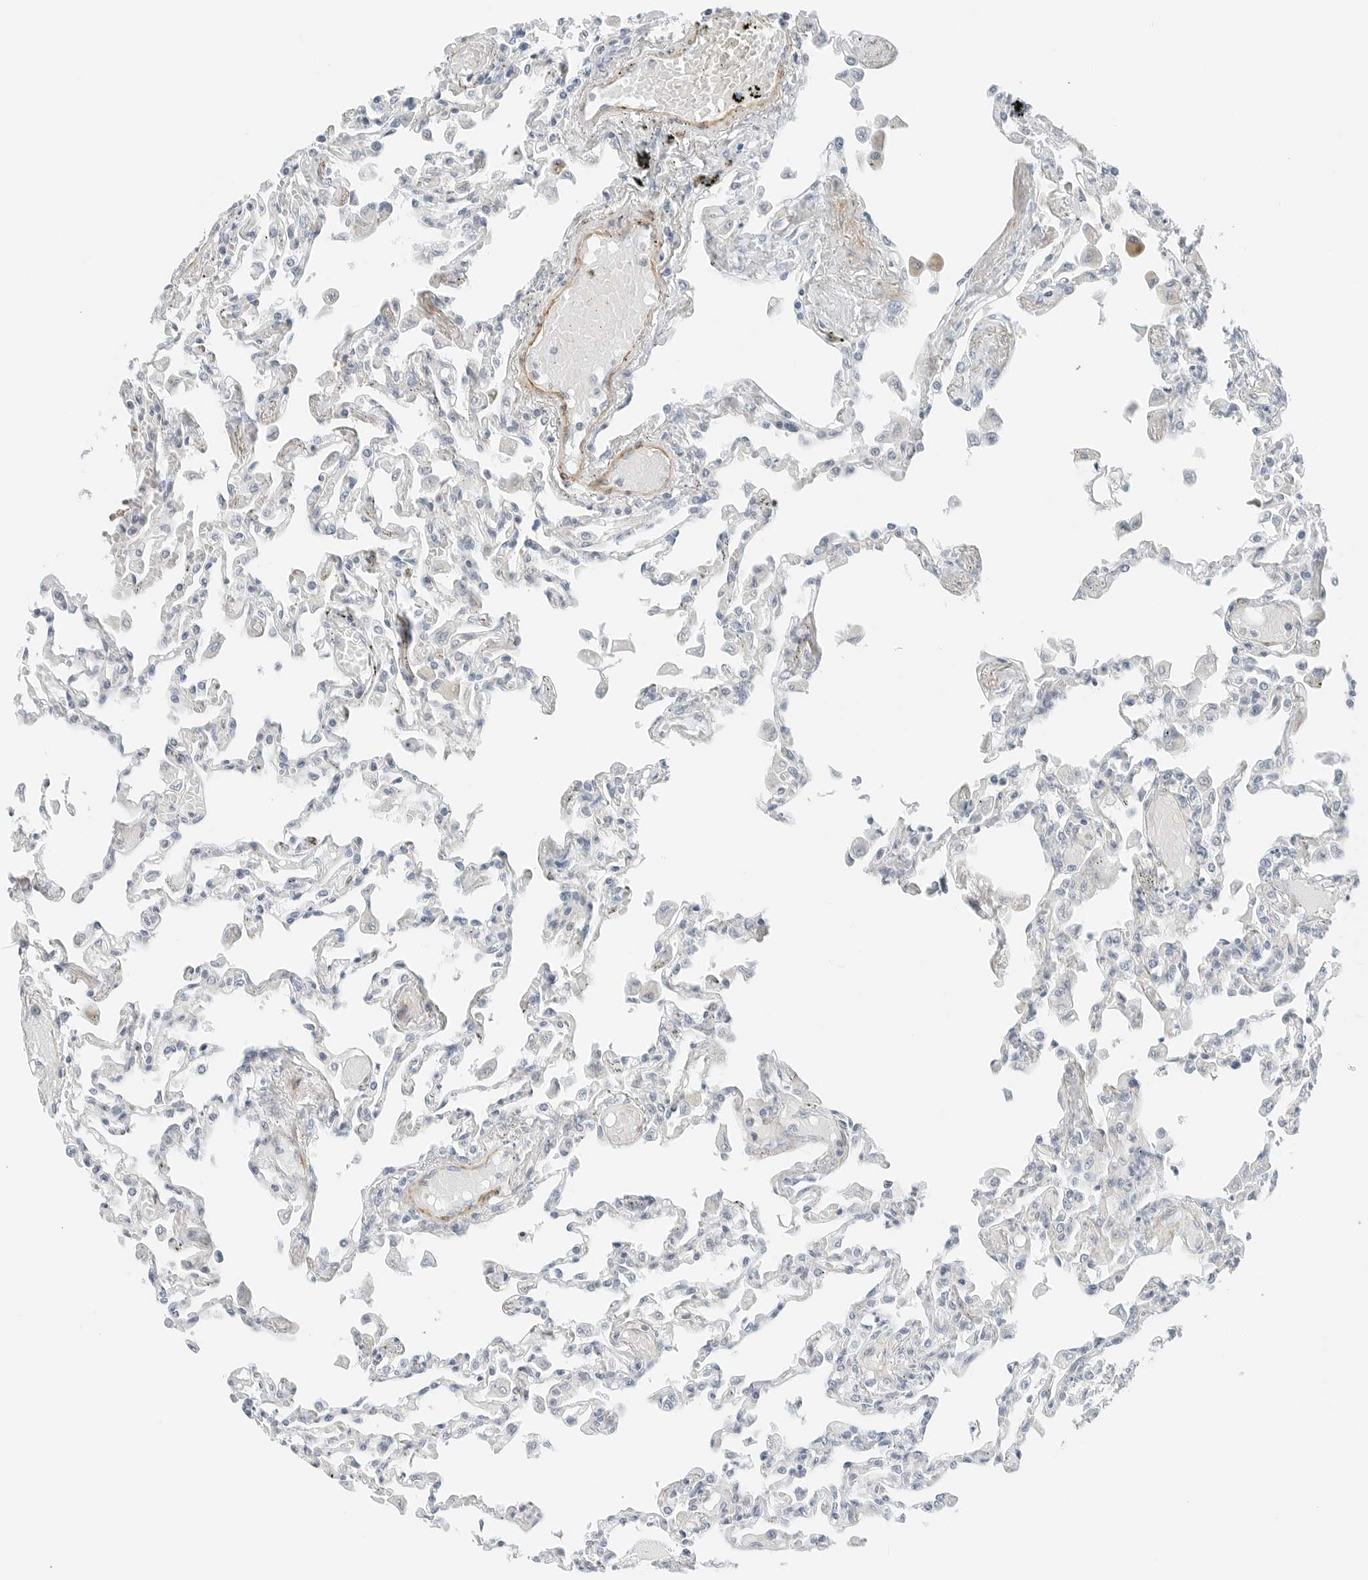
{"staining": {"intensity": "negative", "quantity": "none", "location": "none"}, "tissue": "lung", "cell_type": "Alveolar cells", "image_type": "normal", "snomed": [{"axis": "morphology", "description": "Normal tissue, NOS"}, {"axis": "topography", "description": "Bronchus"}, {"axis": "topography", "description": "Lung"}], "caption": "This is an immunohistochemistry histopathology image of benign human lung. There is no expression in alveolar cells.", "gene": "IQCC", "patient": {"sex": "female", "age": 49}}